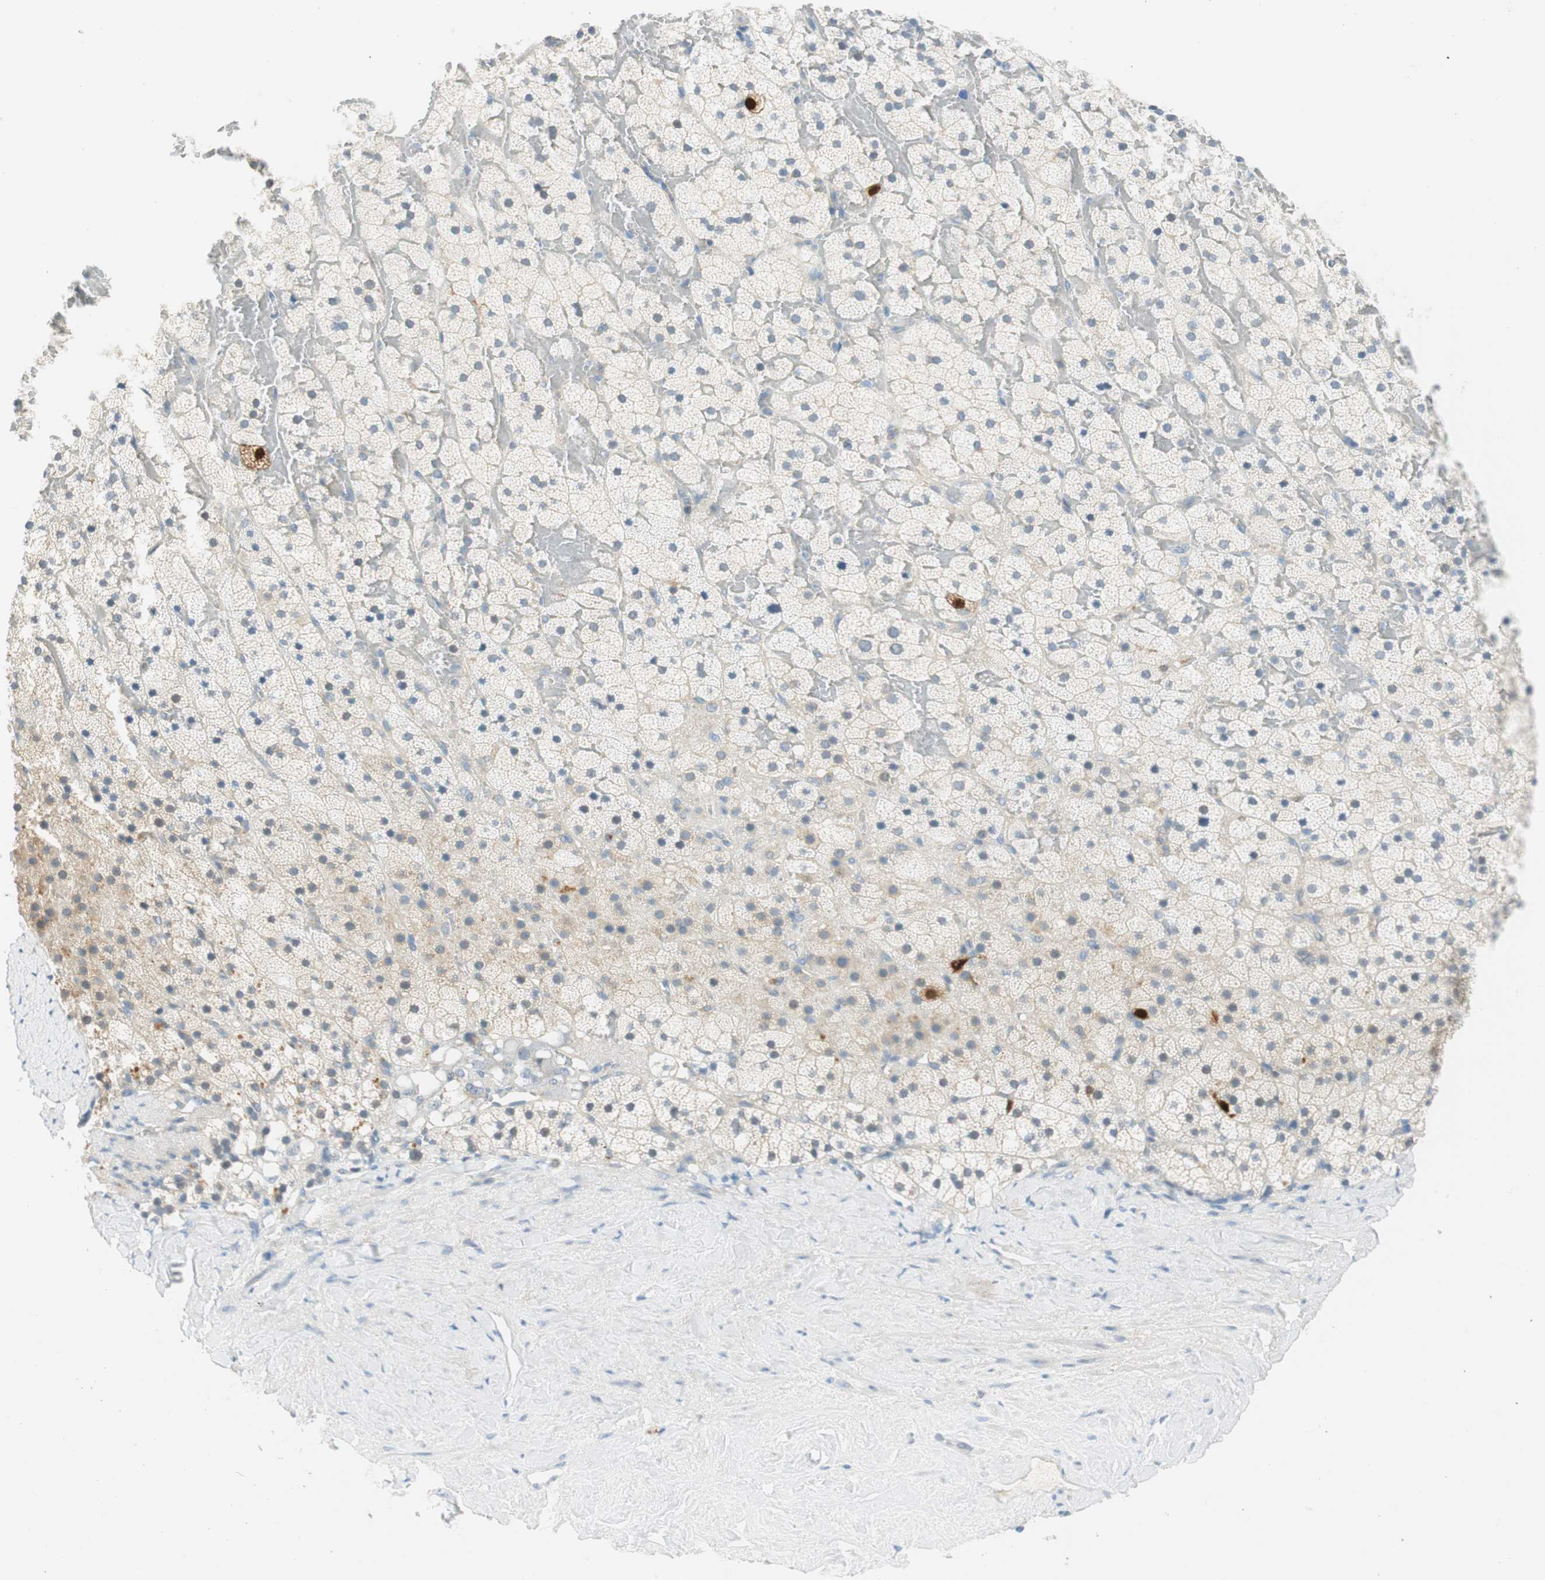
{"staining": {"intensity": "negative", "quantity": "none", "location": "none"}, "tissue": "adrenal gland", "cell_type": "Glandular cells", "image_type": "normal", "snomed": [{"axis": "morphology", "description": "Normal tissue, NOS"}, {"axis": "topography", "description": "Adrenal gland"}], "caption": "This histopathology image is of unremarkable adrenal gland stained with immunohistochemistry to label a protein in brown with the nuclei are counter-stained blue. There is no expression in glandular cells.", "gene": "PTTG1", "patient": {"sex": "male", "age": 35}}